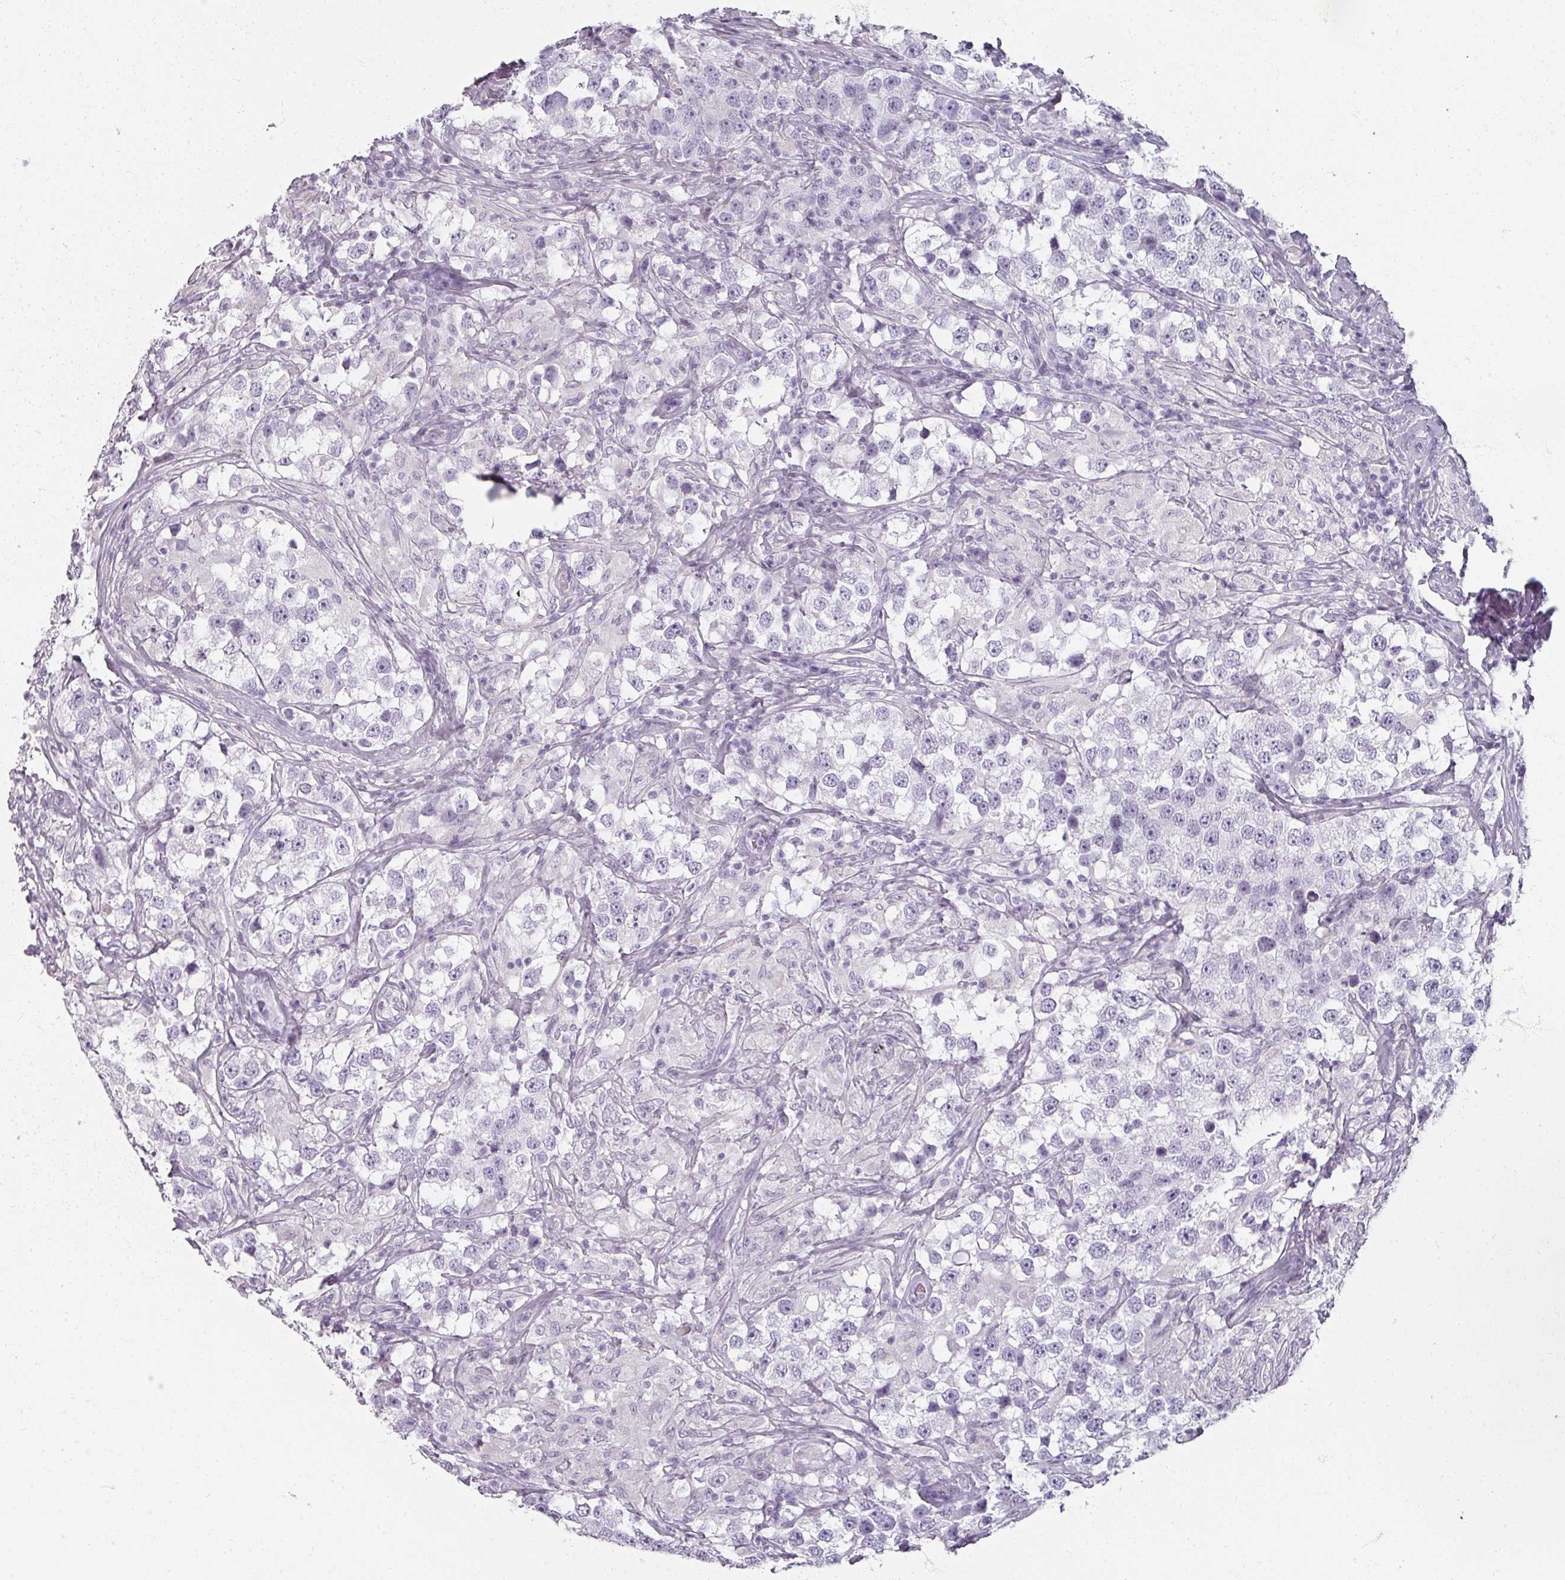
{"staining": {"intensity": "negative", "quantity": "none", "location": "none"}, "tissue": "testis cancer", "cell_type": "Tumor cells", "image_type": "cancer", "snomed": [{"axis": "morphology", "description": "Seminoma, NOS"}, {"axis": "topography", "description": "Testis"}], "caption": "Tumor cells are negative for brown protein staining in seminoma (testis).", "gene": "REG3G", "patient": {"sex": "male", "age": 46}}